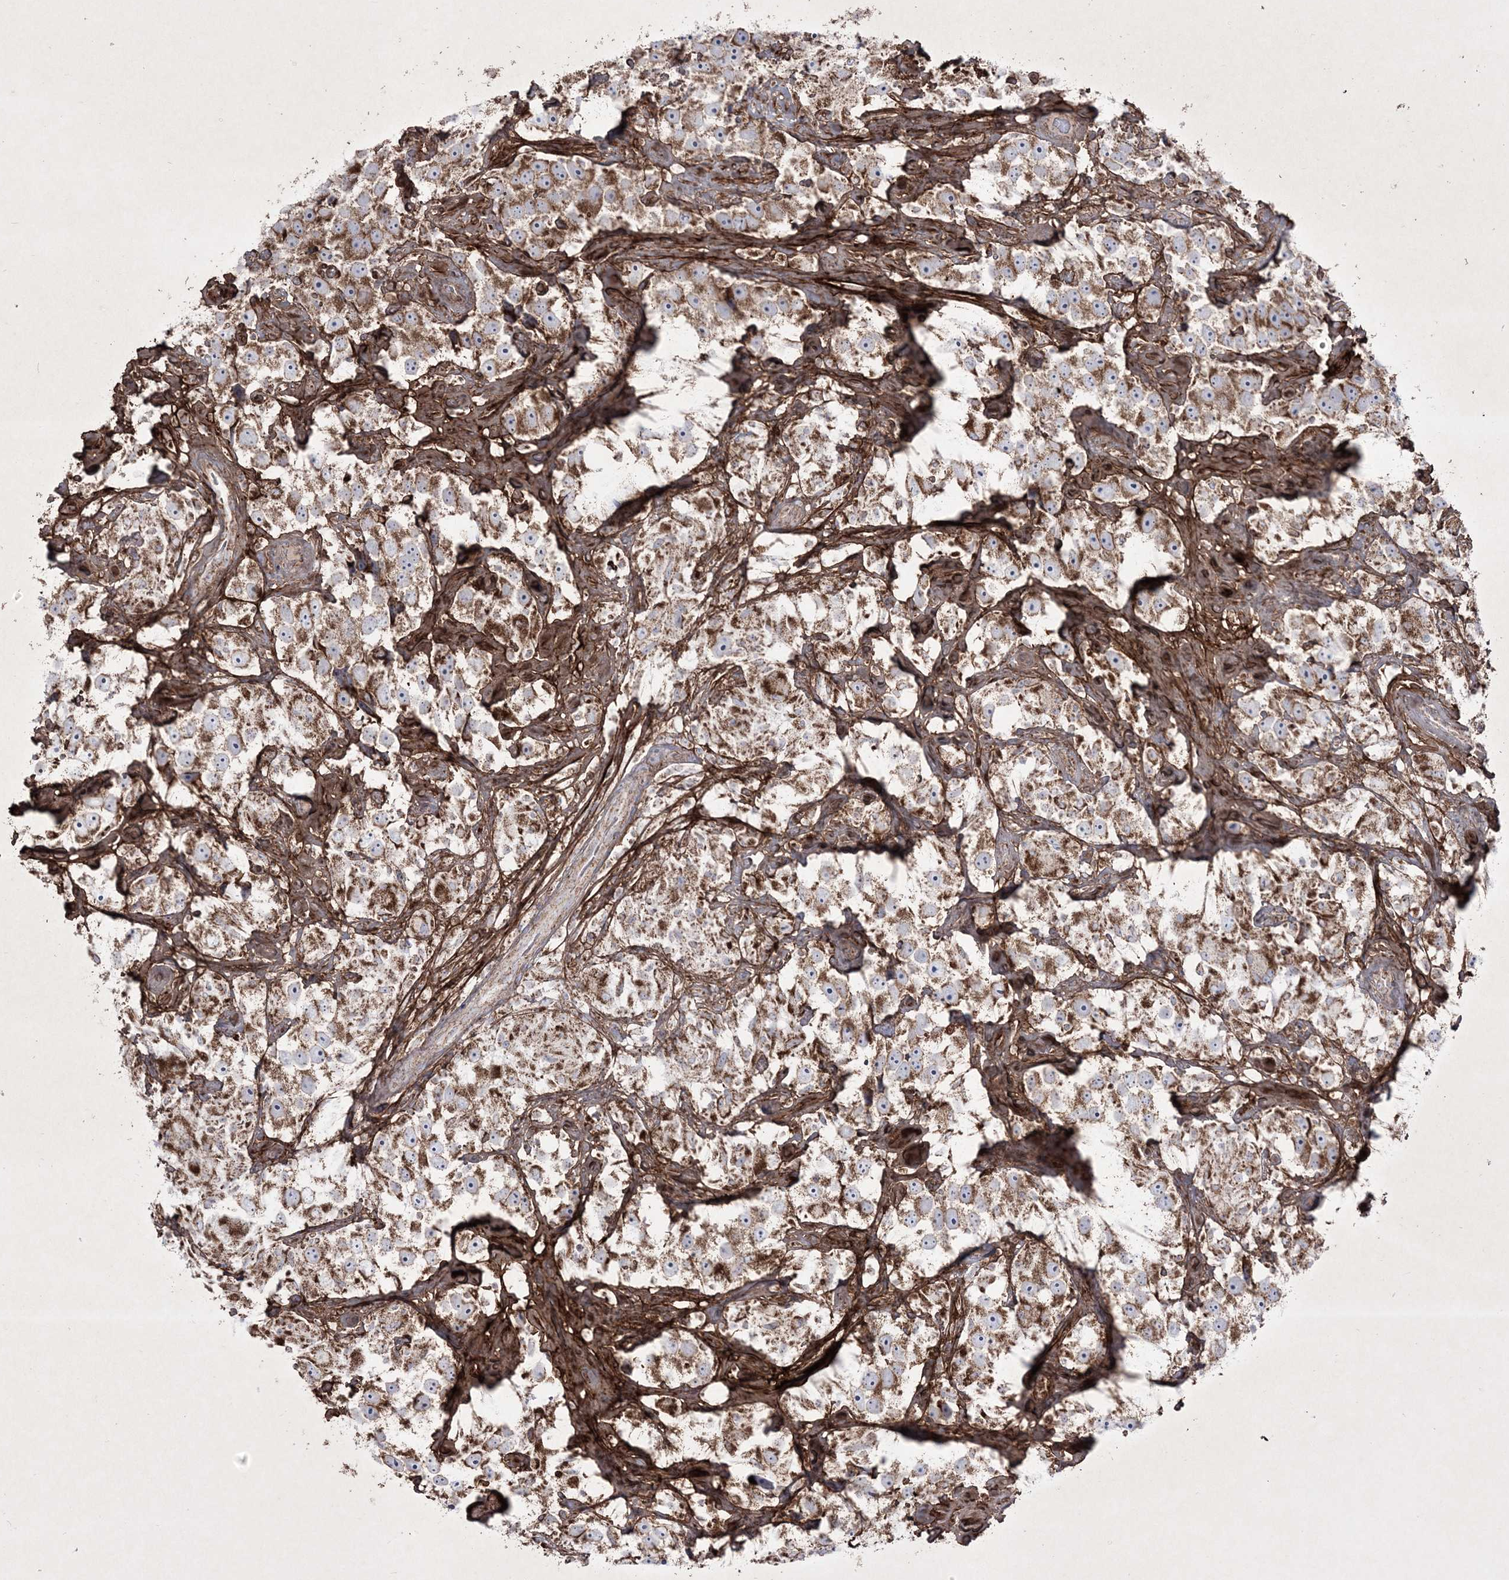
{"staining": {"intensity": "moderate", "quantity": ">75%", "location": "cytoplasmic/membranous"}, "tissue": "testis cancer", "cell_type": "Tumor cells", "image_type": "cancer", "snomed": [{"axis": "morphology", "description": "Seminoma, NOS"}, {"axis": "topography", "description": "Testis"}], "caption": "Immunohistochemistry (IHC) of human testis cancer (seminoma) displays medium levels of moderate cytoplasmic/membranous positivity in about >75% of tumor cells.", "gene": "RICTOR", "patient": {"sex": "male", "age": 49}}